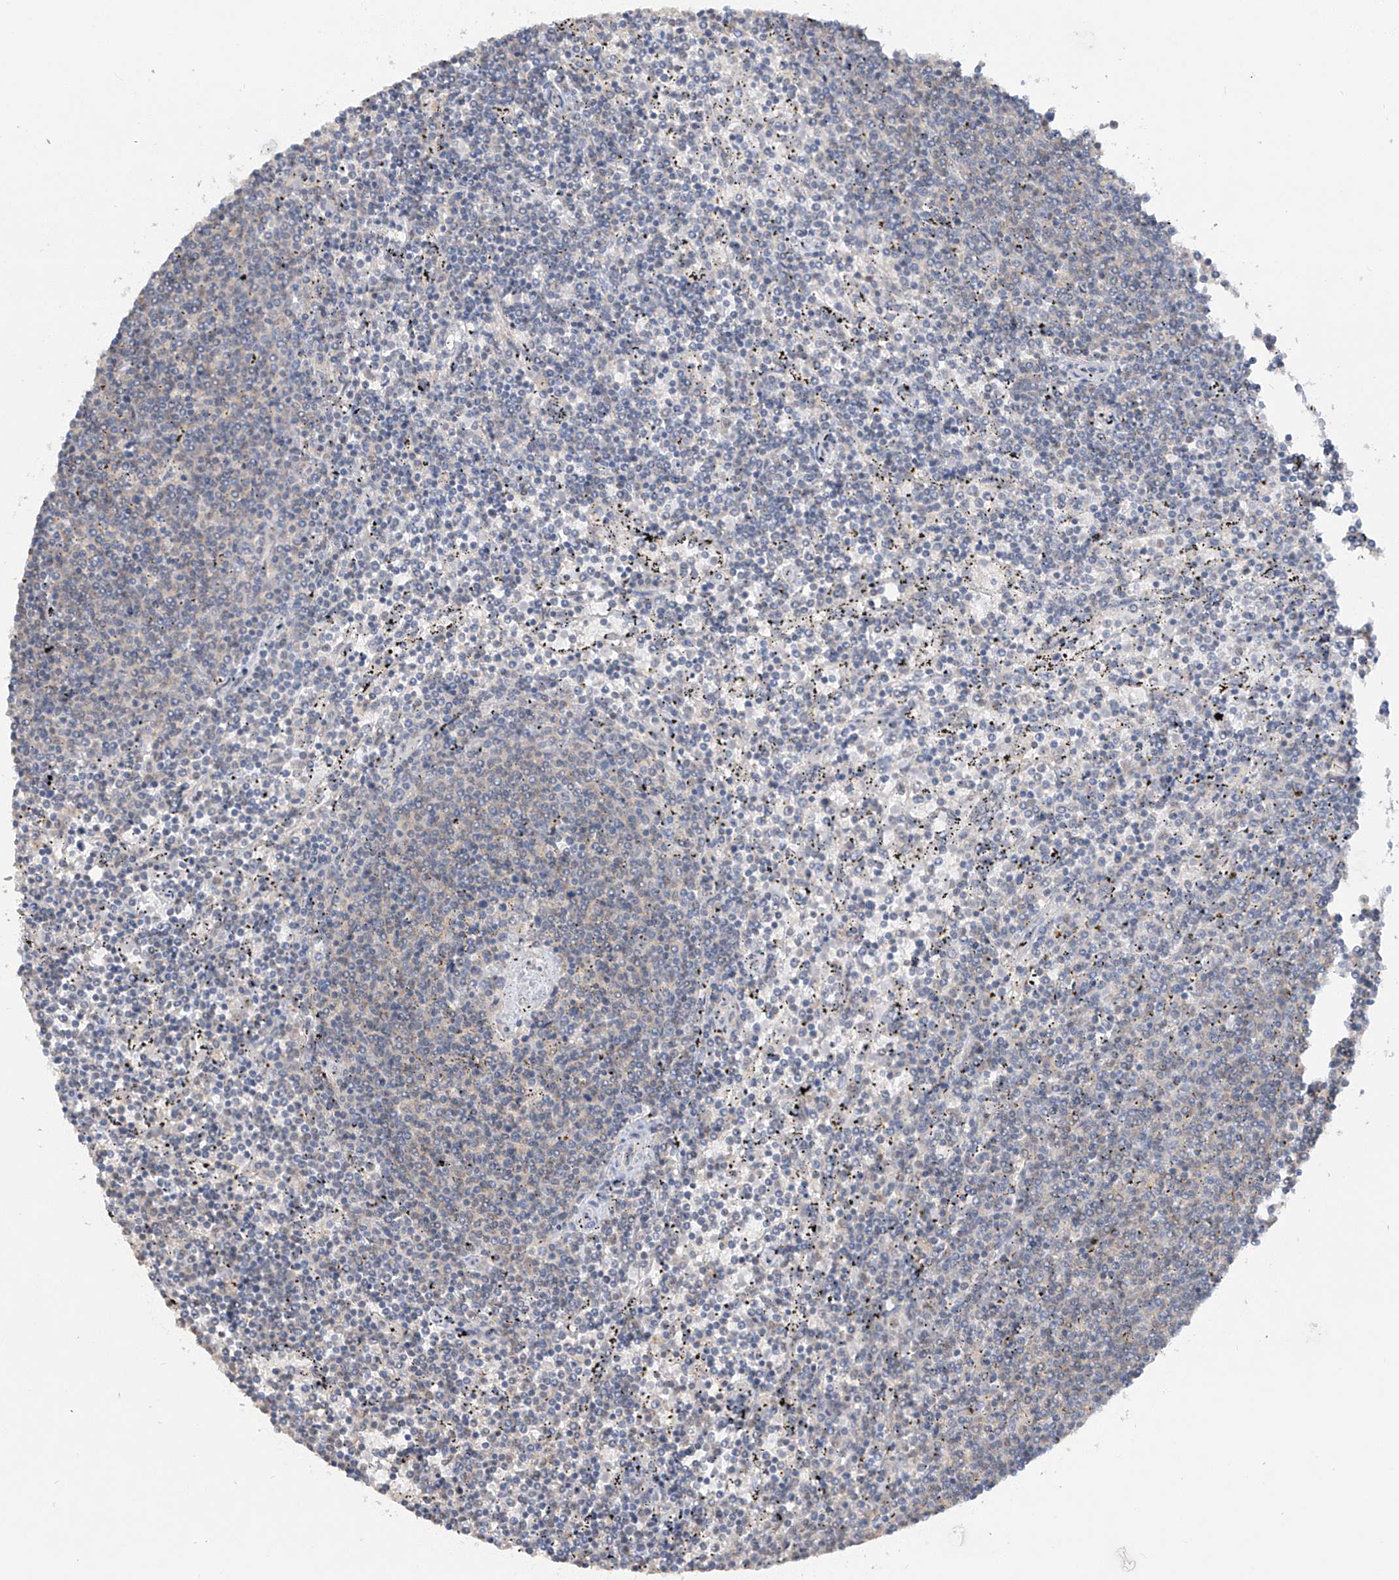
{"staining": {"intensity": "negative", "quantity": "none", "location": "none"}, "tissue": "lymphoma", "cell_type": "Tumor cells", "image_type": "cancer", "snomed": [{"axis": "morphology", "description": "Malignant lymphoma, non-Hodgkin's type, Low grade"}, {"axis": "topography", "description": "Spleen"}], "caption": "Tumor cells show no significant staining in low-grade malignant lymphoma, non-Hodgkin's type.", "gene": "HAS3", "patient": {"sex": "female", "age": 50}}